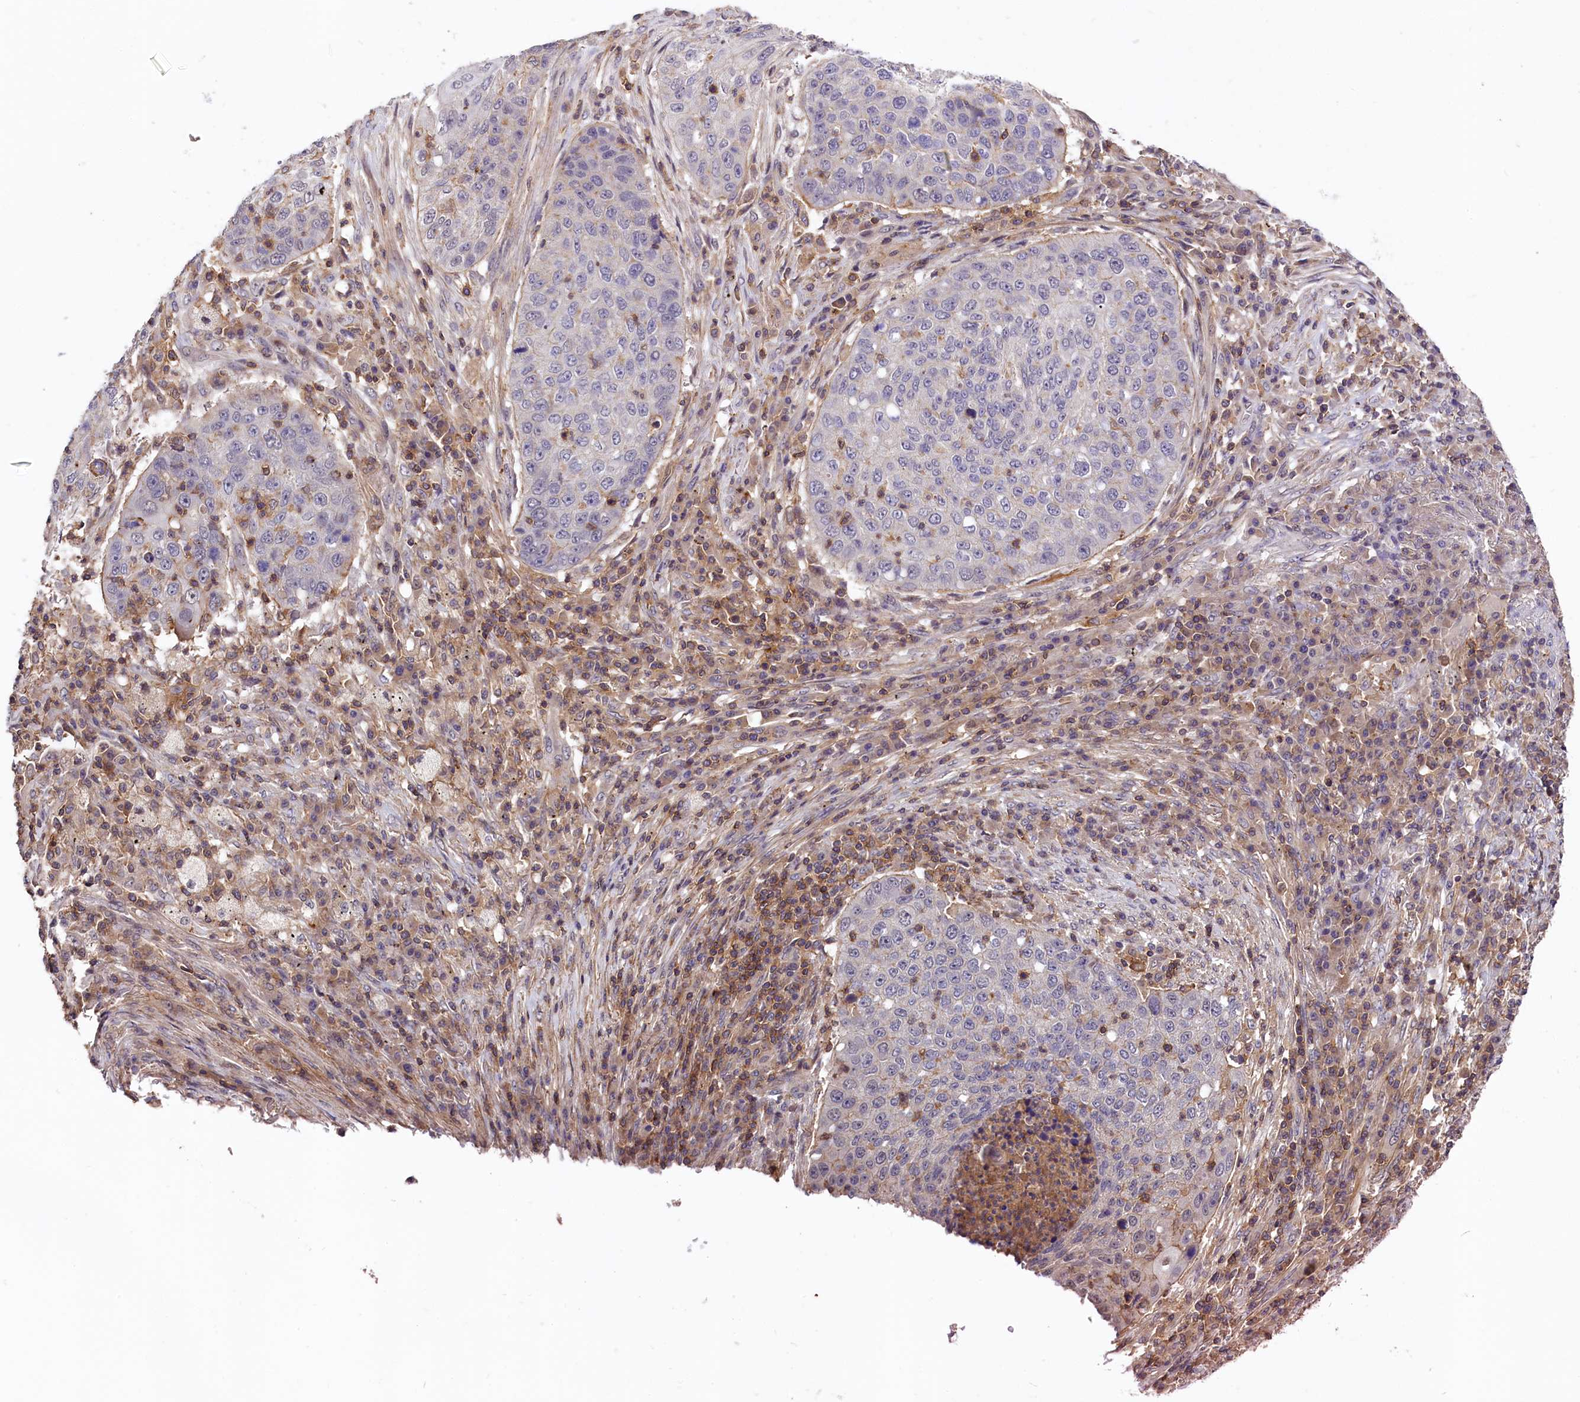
{"staining": {"intensity": "negative", "quantity": "none", "location": "none"}, "tissue": "lung cancer", "cell_type": "Tumor cells", "image_type": "cancer", "snomed": [{"axis": "morphology", "description": "Squamous cell carcinoma, NOS"}, {"axis": "topography", "description": "Lung"}], "caption": "DAB immunohistochemical staining of lung squamous cell carcinoma displays no significant expression in tumor cells. Brightfield microscopy of immunohistochemistry stained with DAB (brown) and hematoxylin (blue), captured at high magnification.", "gene": "SKIDA1", "patient": {"sex": "female", "age": 63}}